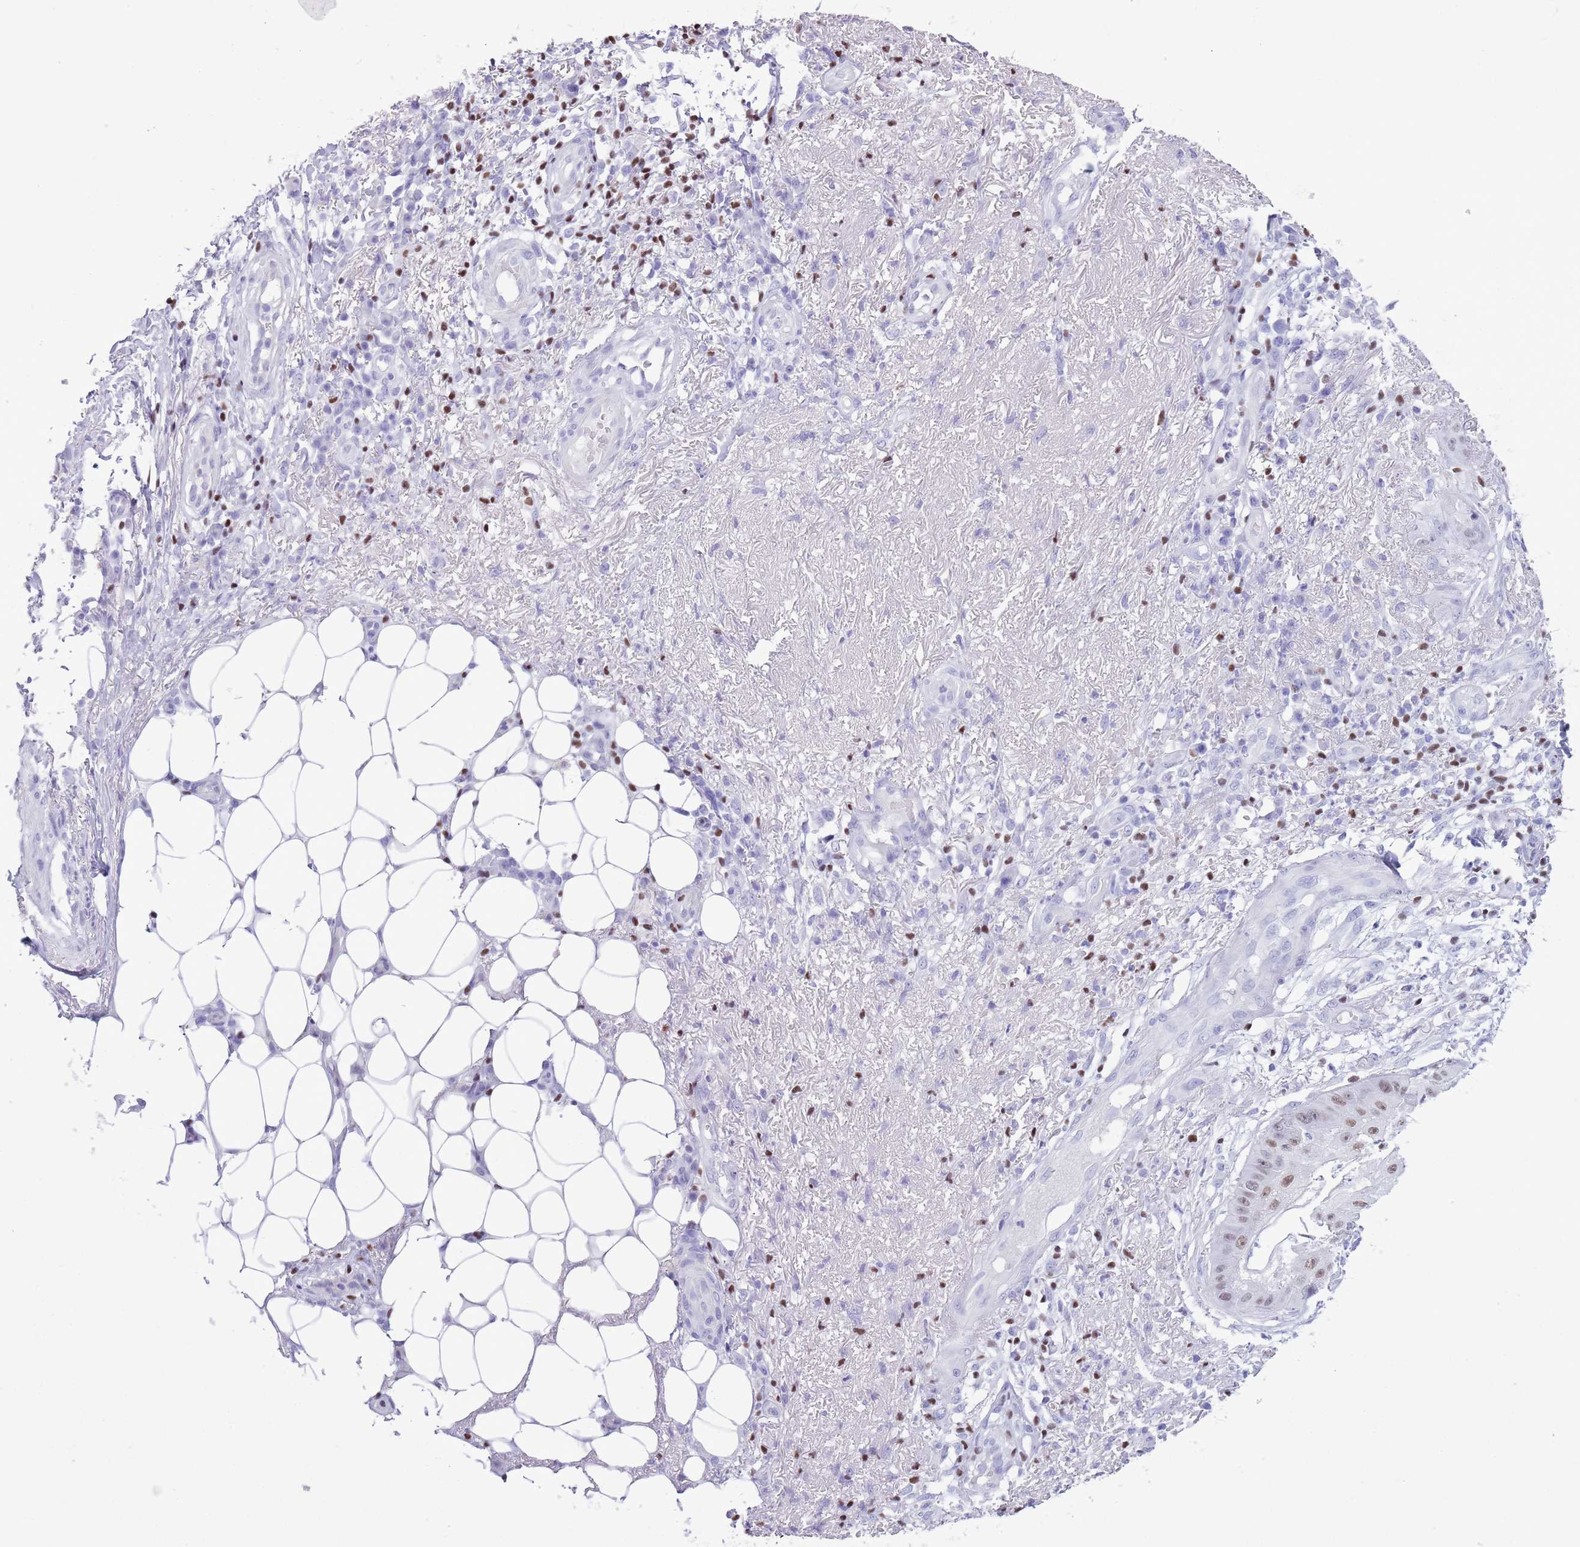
{"staining": {"intensity": "moderate", "quantity": "25%-75%", "location": "nuclear"}, "tissue": "skin cancer", "cell_type": "Tumor cells", "image_type": "cancer", "snomed": [{"axis": "morphology", "description": "Squamous cell carcinoma, NOS"}, {"axis": "topography", "description": "Skin"}], "caption": "Immunohistochemical staining of human skin squamous cell carcinoma demonstrates medium levels of moderate nuclear staining in approximately 25%-75% of tumor cells. The protein is stained brown, and the nuclei are stained in blue (DAB (3,3'-diaminobenzidine) IHC with brightfield microscopy, high magnification).", "gene": "BCL11B", "patient": {"sex": "male", "age": 70}}